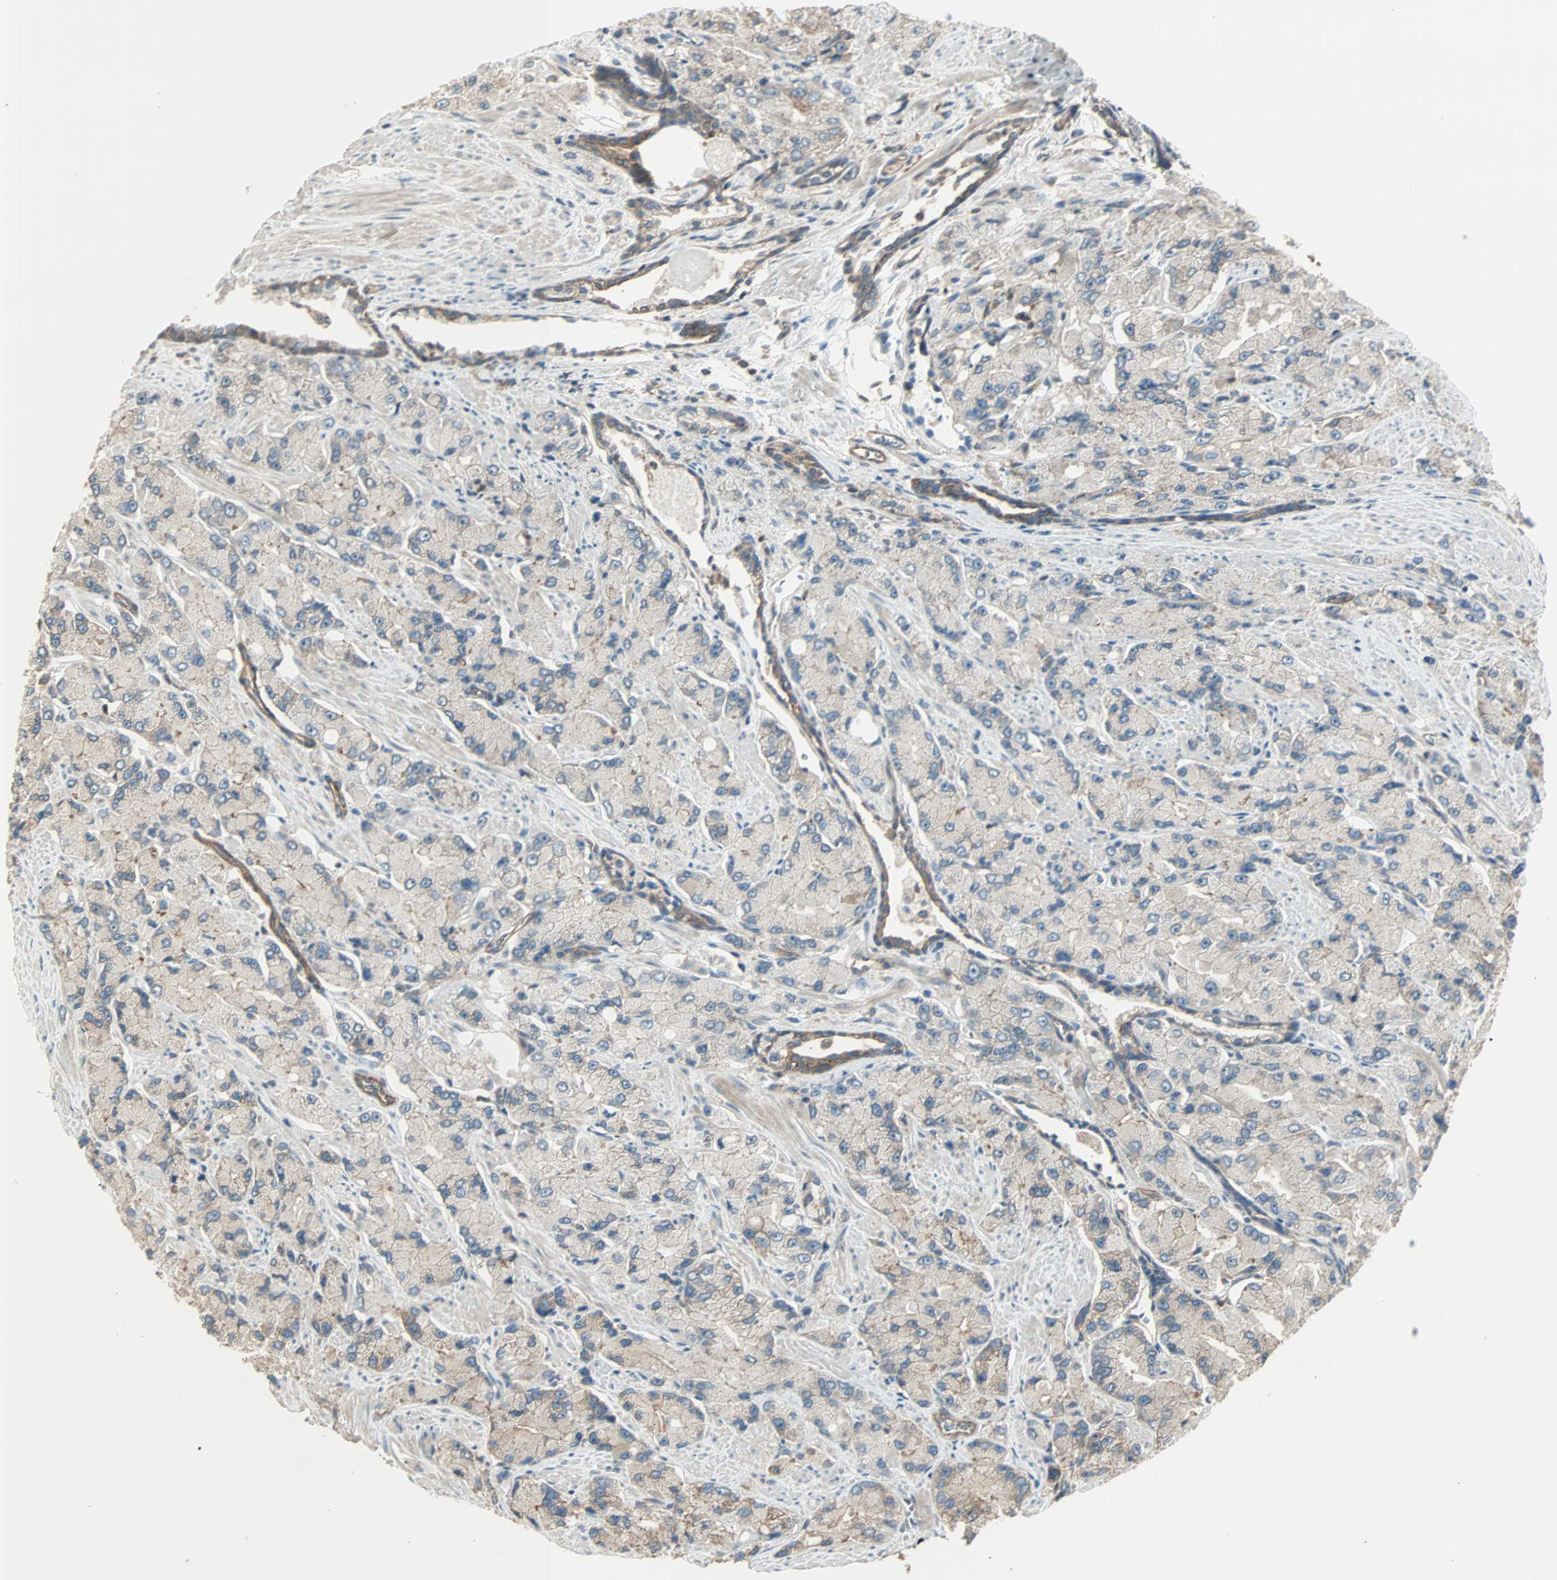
{"staining": {"intensity": "weak", "quantity": "25%-75%", "location": "cytoplasmic/membranous"}, "tissue": "prostate cancer", "cell_type": "Tumor cells", "image_type": "cancer", "snomed": [{"axis": "morphology", "description": "Adenocarcinoma, High grade"}, {"axis": "topography", "description": "Prostate"}], "caption": "IHC photomicrograph of neoplastic tissue: human adenocarcinoma (high-grade) (prostate) stained using IHC demonstrates low levels of weak protein expression localized specifically in the cytoplasmic/membranous of tumor cells, appearing as a cytoplasmic/membranous brown color.", "gene": "MAP3K21", "patient": {"sex": "male", "age": 58}}